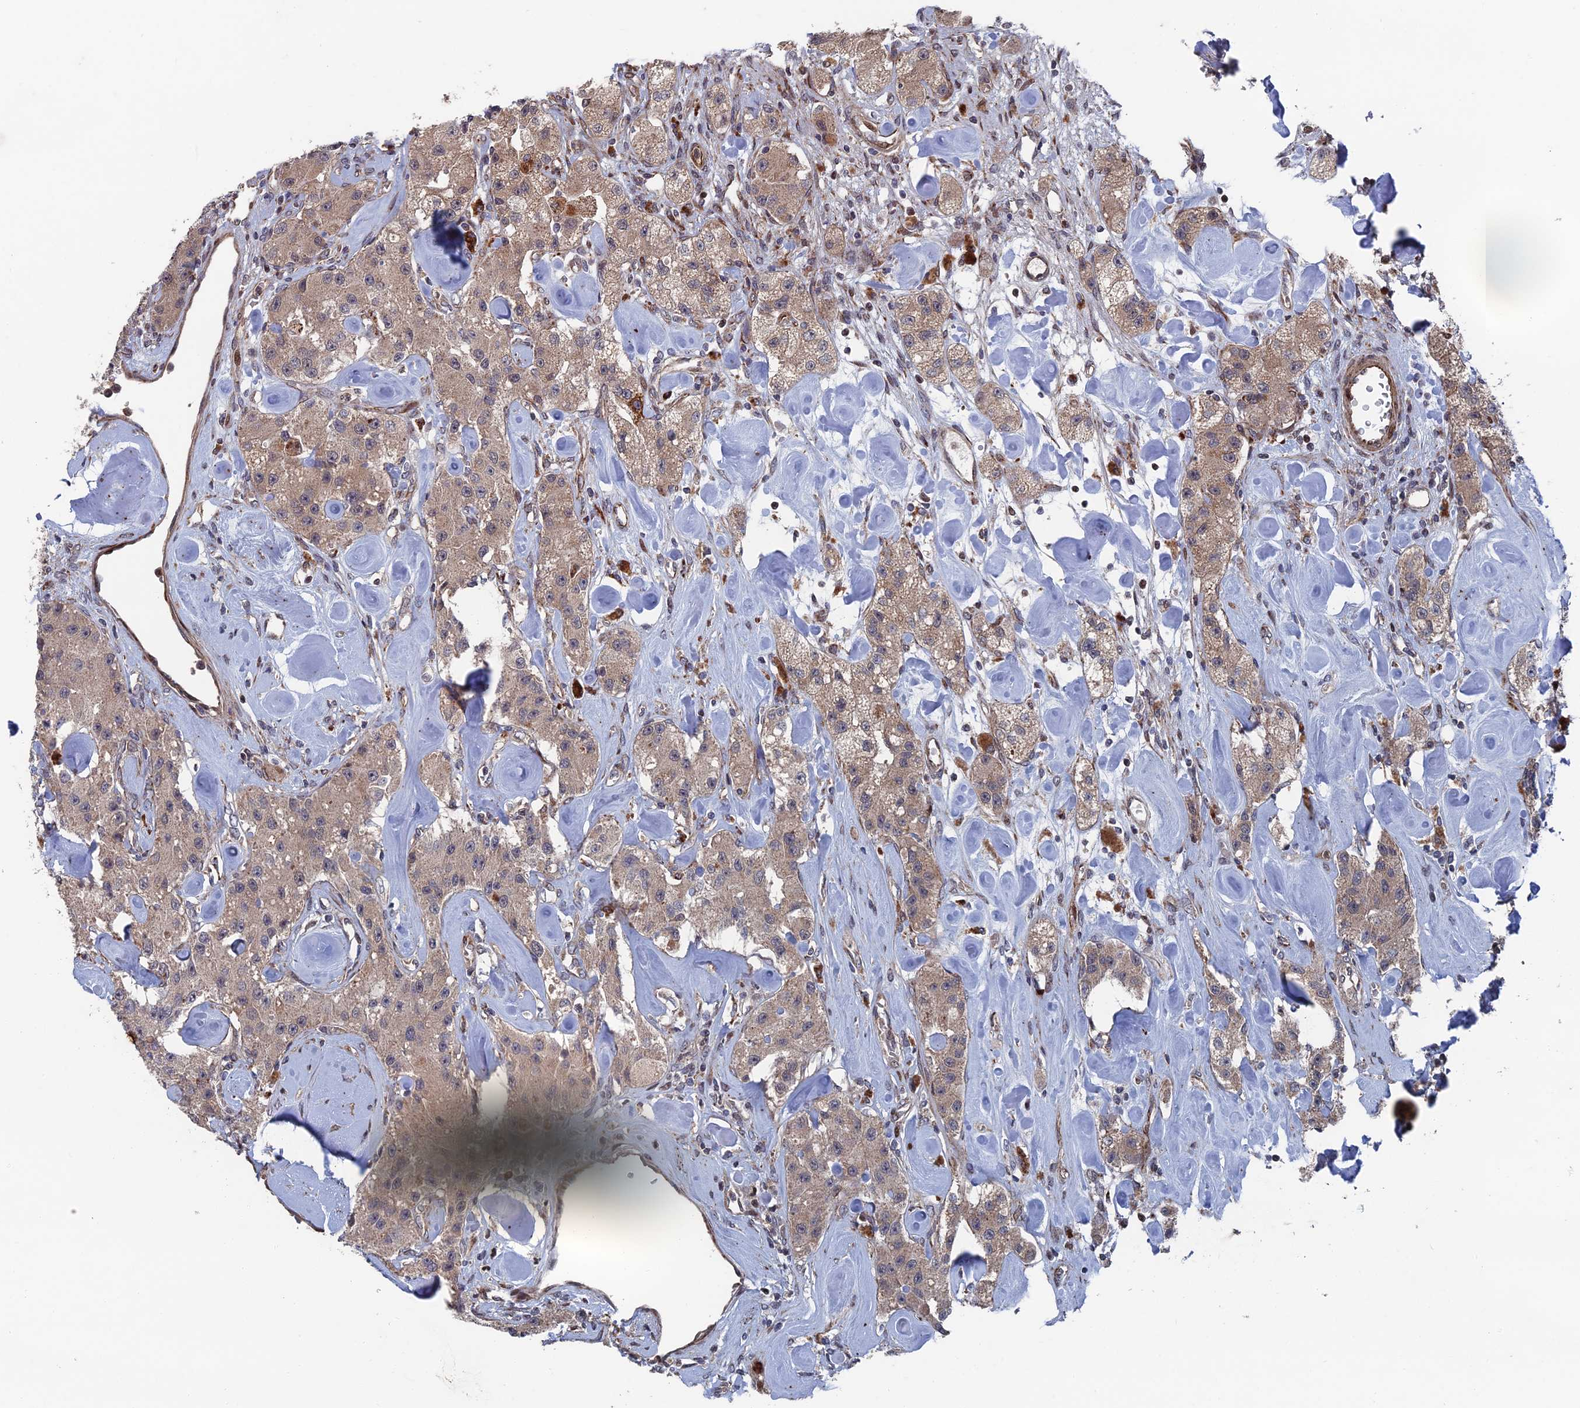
{"staining": {"intensity": "moderate", "quantity": ">75%", "location": "cytoplasmic/membranous"}, "tissue": "carcinoid", "cell_type": "Tumor cells", "image_type": "cancer", "snomed": [{"axis": "morphology", "description": "Carcinoid, malignant, NOS"}, {"axis": "topography", "description": "Pancreas"}], "caption": "Tumor cells display moderate cytoplasmic/membranous staining in approximately >75% of cells in carcinoid. The protein is shown in brown color, while the nuclei are stained blue.", "gene": "GTF2IRD1", "patient": {"sex": "male", "age": 41}}